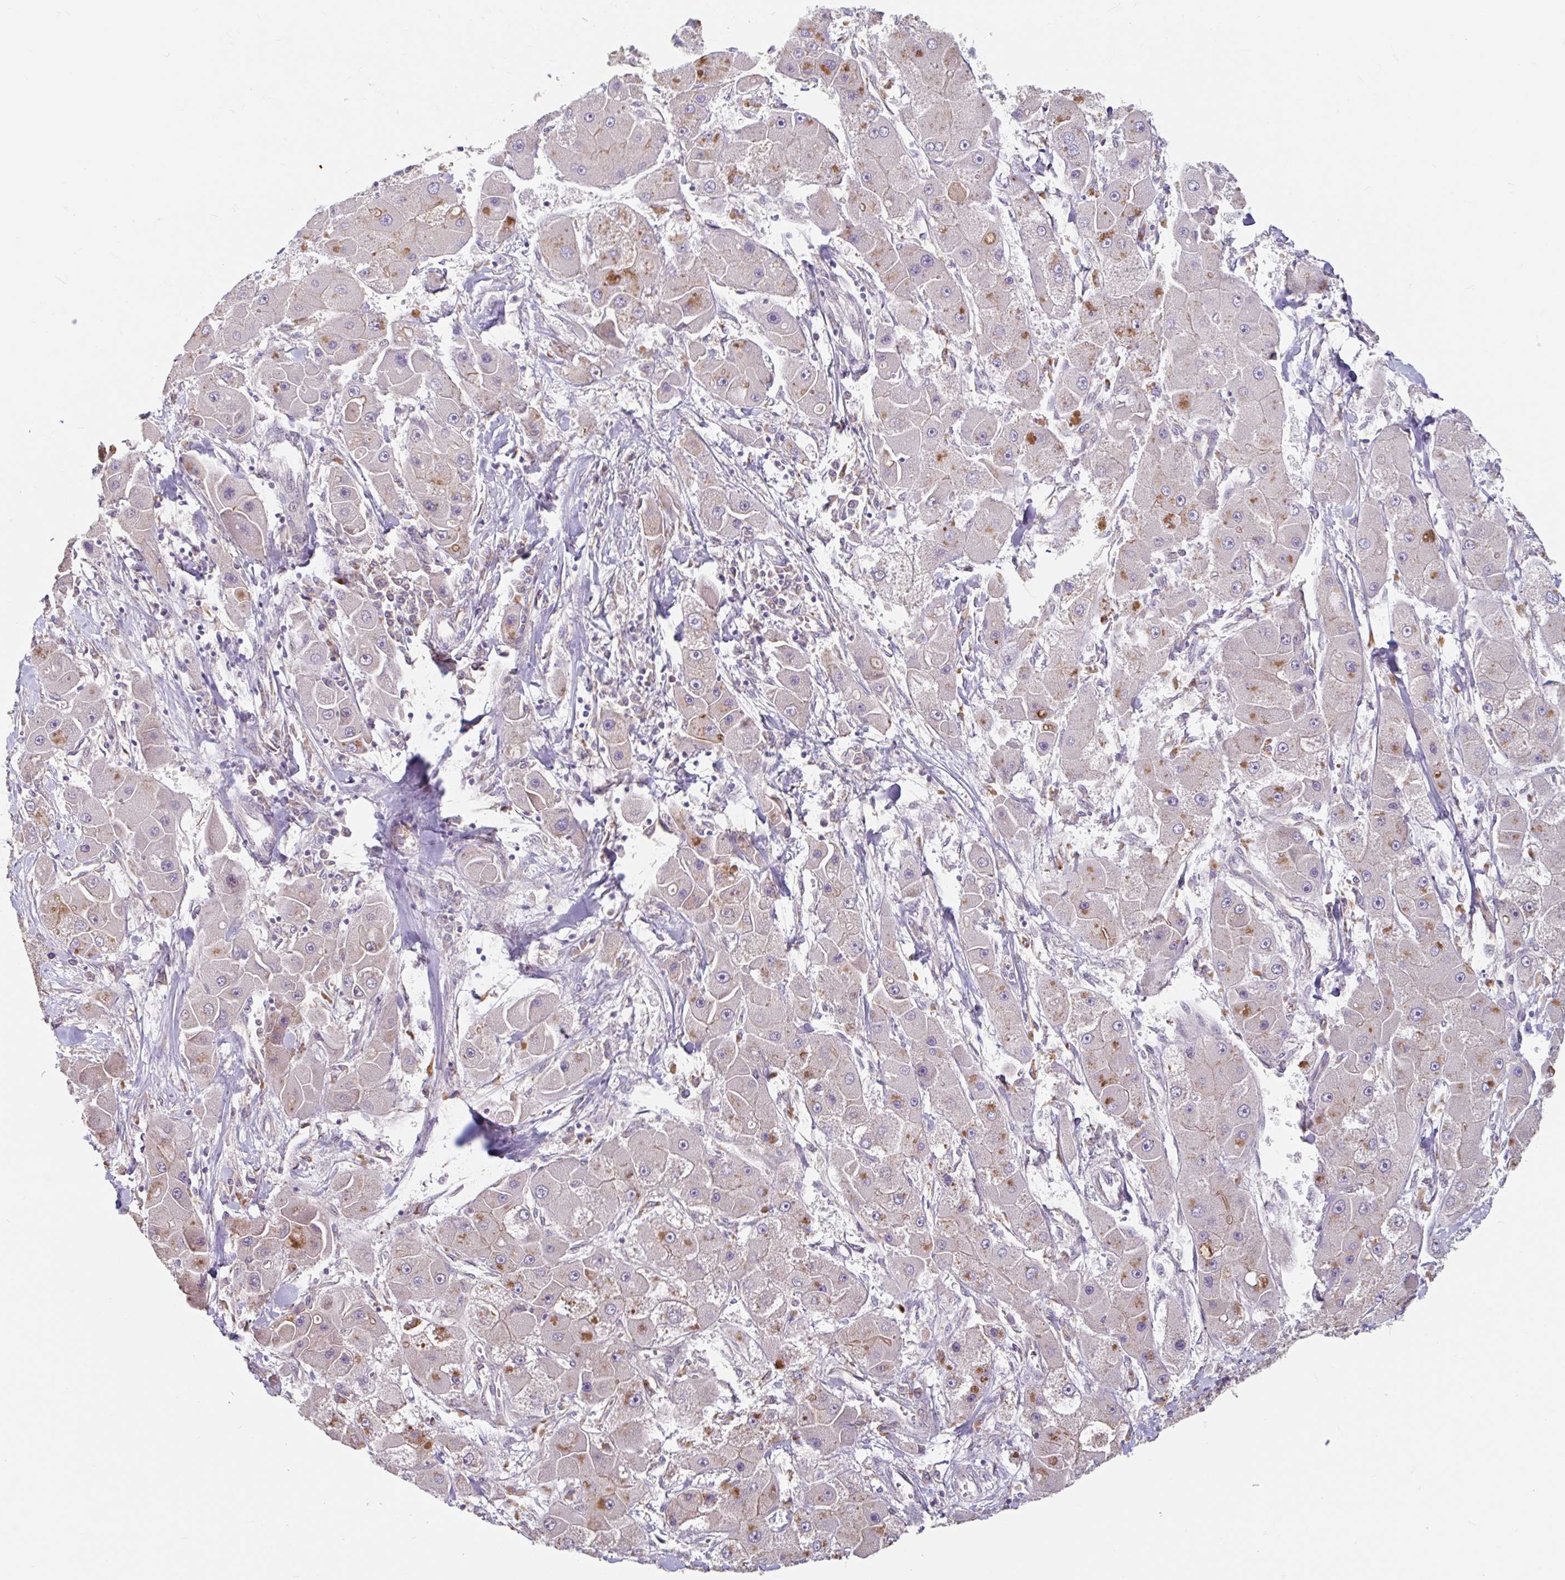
{"staining": {"intensity": "moderate", "quantity": "25%-75%", "location": "cytoplasmic/membranous"}, "tissue": "liver cancer", "cell_type": "Tumor cells", "image_type": "cancer", "snomed": [{"axis": "morphology", "description": "Carcinoma, Hepatocellular, NOS"}, {"axis": "topography", "description": "Liver"}], "caption": "Human liver cancer (hepatocellular carcinoma) stained with a protein marker reveals moderate staining in tumor cells.", "gene": "STYXL1", "patient": {"sex": "male", "age": 24}}